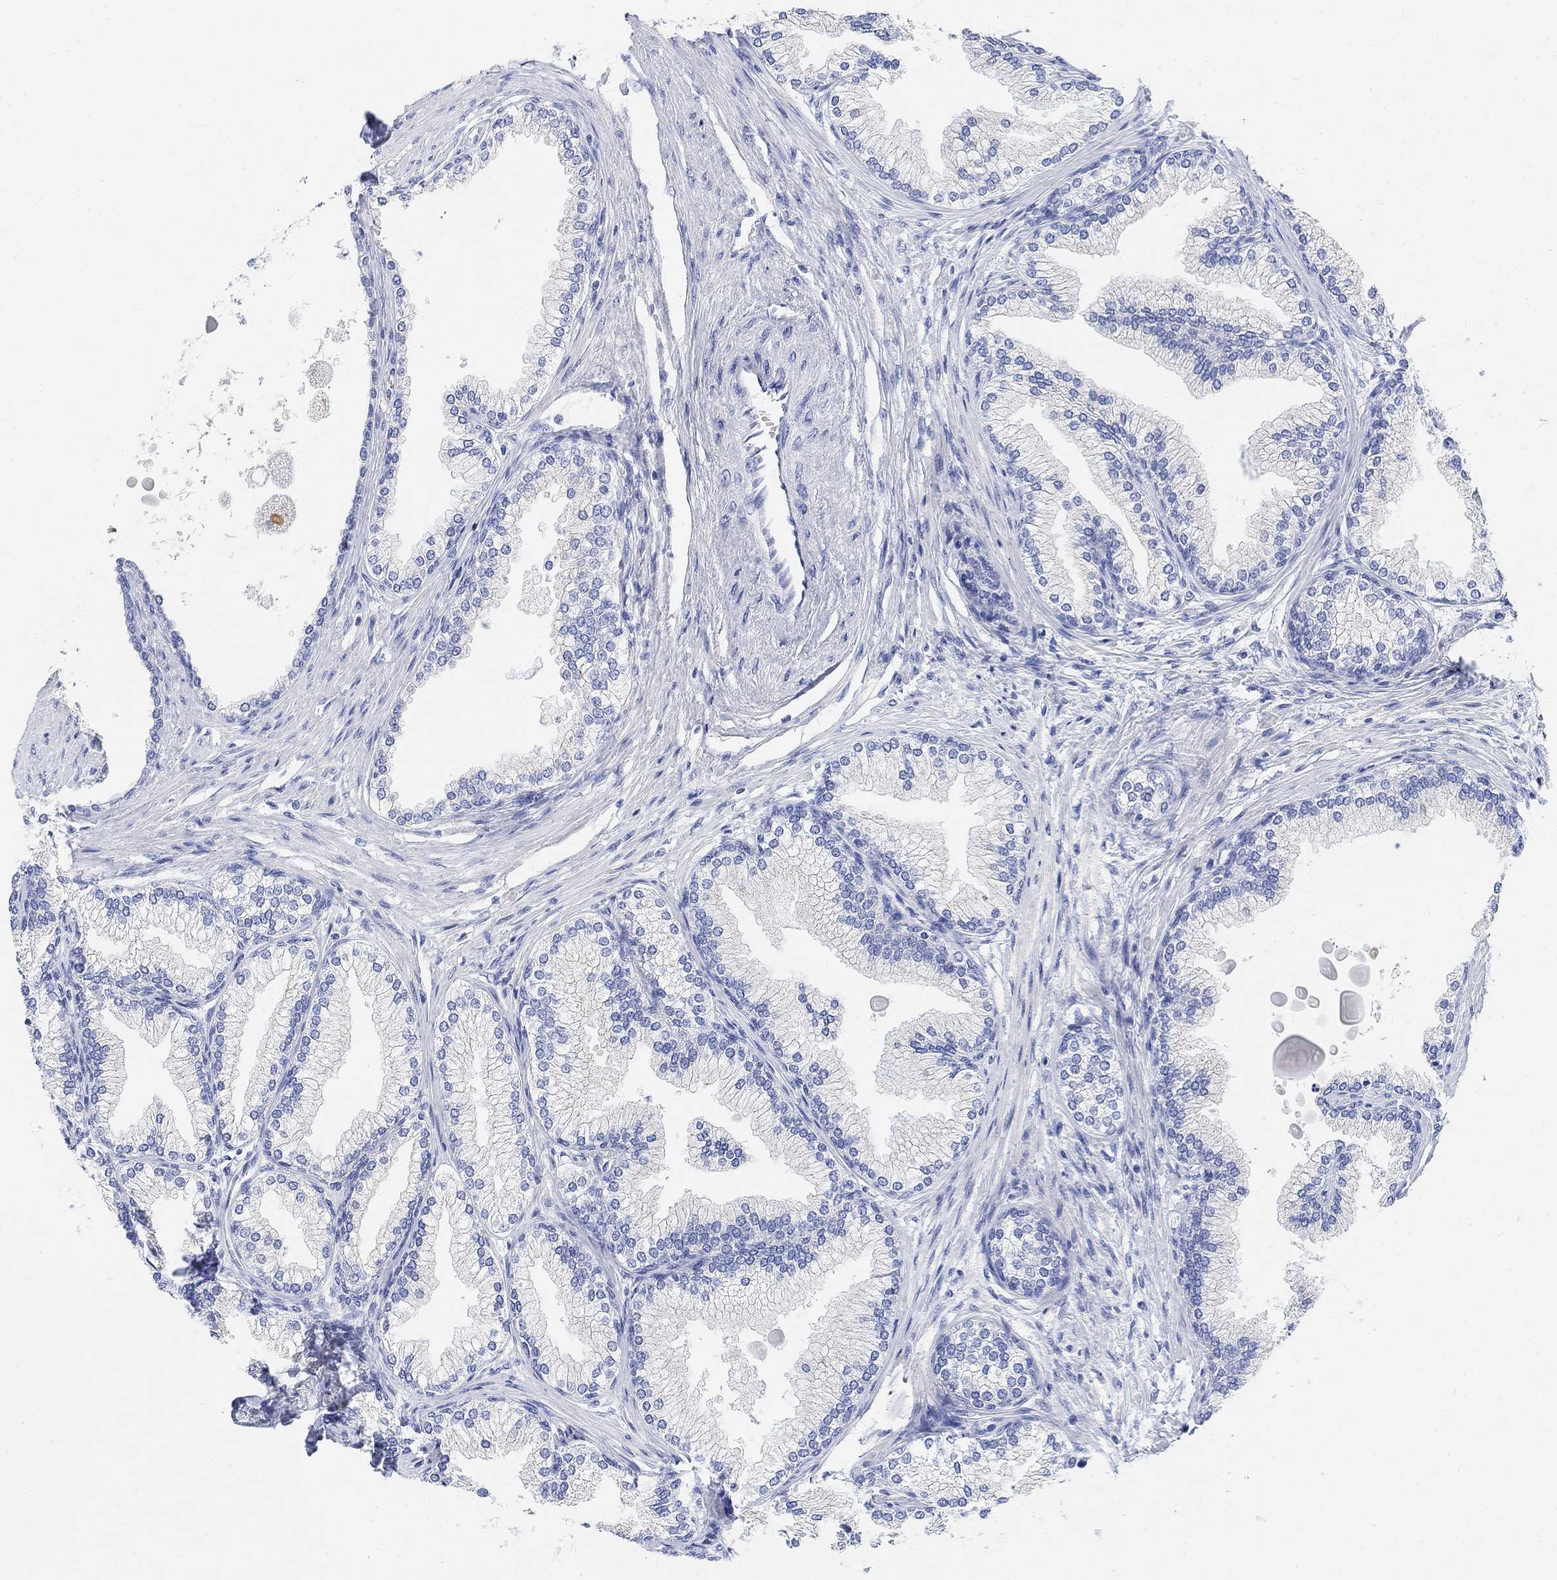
{"staining": {"intensity": "negative", "quantity": "none", "location": "none"}, "tissue": "prostate", "cell_type": "Glandular cells", "image_type": "normal", "snomed": [{"axis": "morphology", "description": "Normal tissue, NOS"}, {"axis": "topography", "description": "Prostate"}], "caption": "The IHC photomicrograph has no significant expression in glandular cells of prostate. Brightfield microscopy of immunohistochemistry stained with DAB (brown) and hematoxylin (blue), captured at high magnification.", "gene": "RETNLB", "patient": {"sex": "male", "age": 72}}